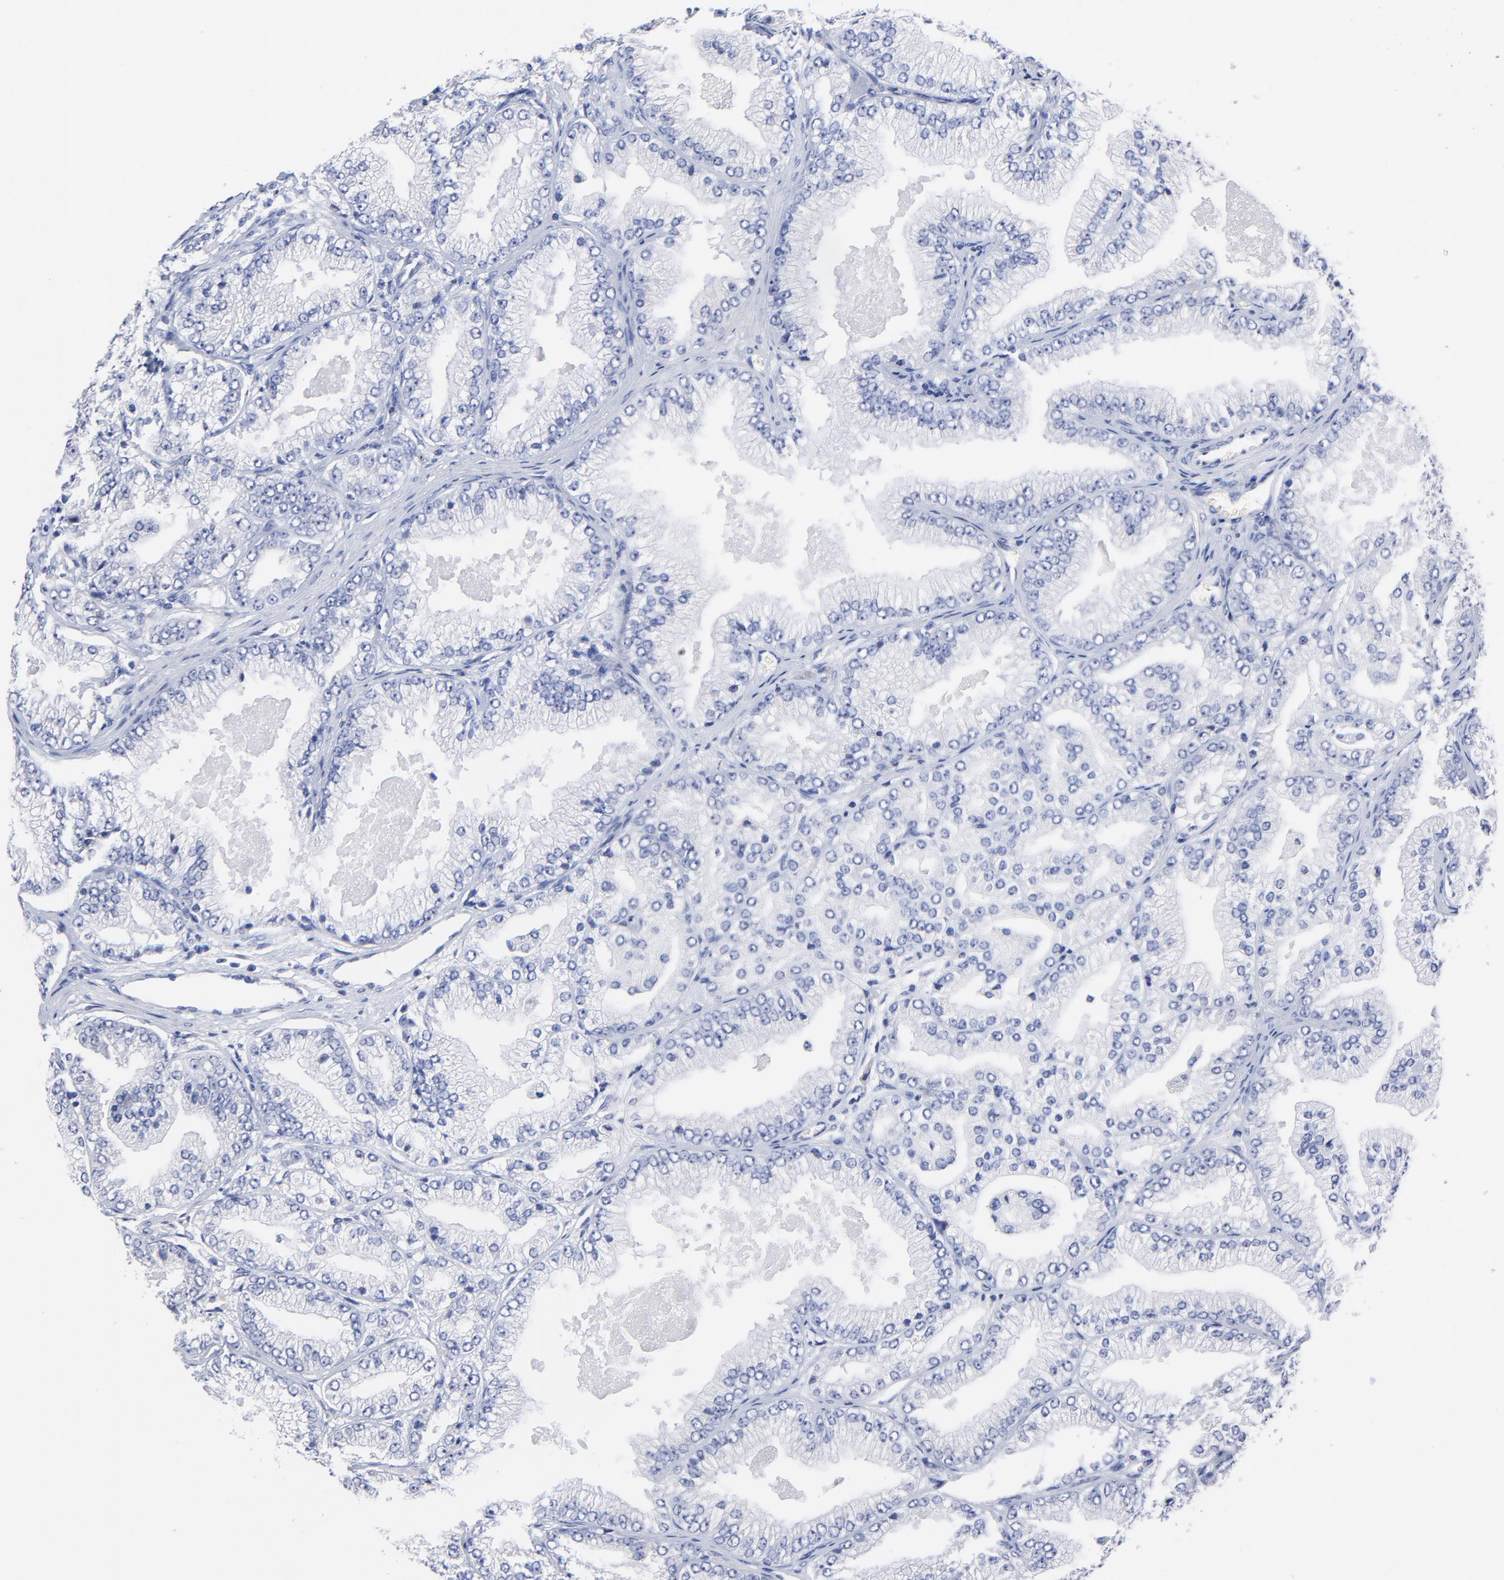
{"staining": {"intensity": "negative", "quantity": "none", "location": "none"}, "tissue": "prostate cancer", "cell_type": "Tumor cells", "image_type": "cancer", "snomed": [{"axis": "morphology", "description": "Adenocarcinoma, High grade"}, {"axis": "topography", "description": "Prostate"}], "caption": "Human prostate adenocarcinoma (high-grade) stained for a protein using IHC shows no staining in tumor cells.", "gene": "LAX1", "patient": {"sex": "male", "age": 61}}